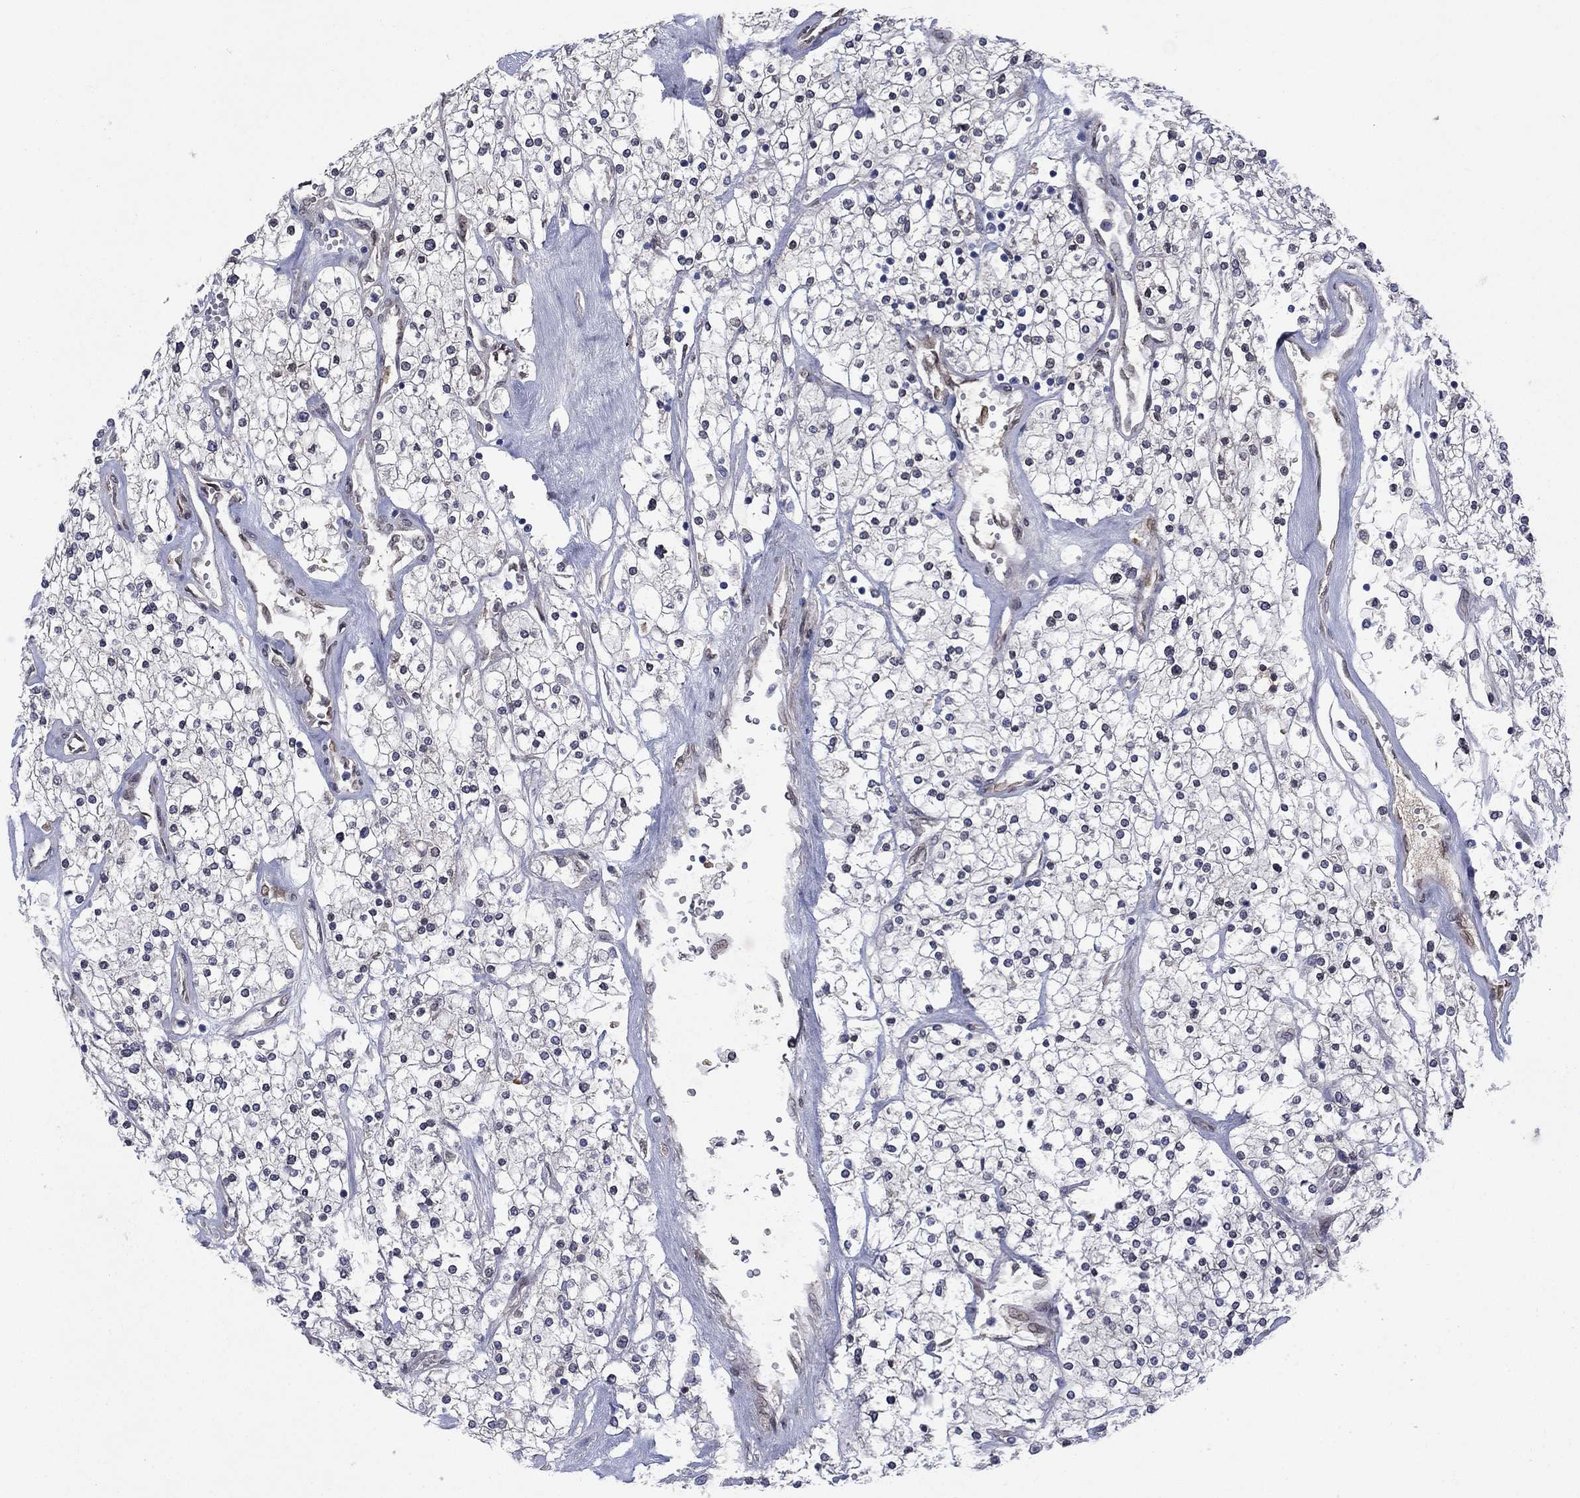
{"staining": {"intensity": "negative", "quantity": "none", "location": "none"}, "tissue": "renal cancer", "cell_type": "Tumor cells", "image_type": "cancer", "snomed": [{"axis": "morphology", "description": "Adenocarcinoma, NOS"}, {"axis": "topography", "description": "Kidney"}], "caption": "Renal cancer (adenocarcinoma) stained for a protein using immunohistochemistry (IHC) reveals no staining tumor cells.", "gene": "EMC9", "patient": {"sex": "male", "age": 80}}